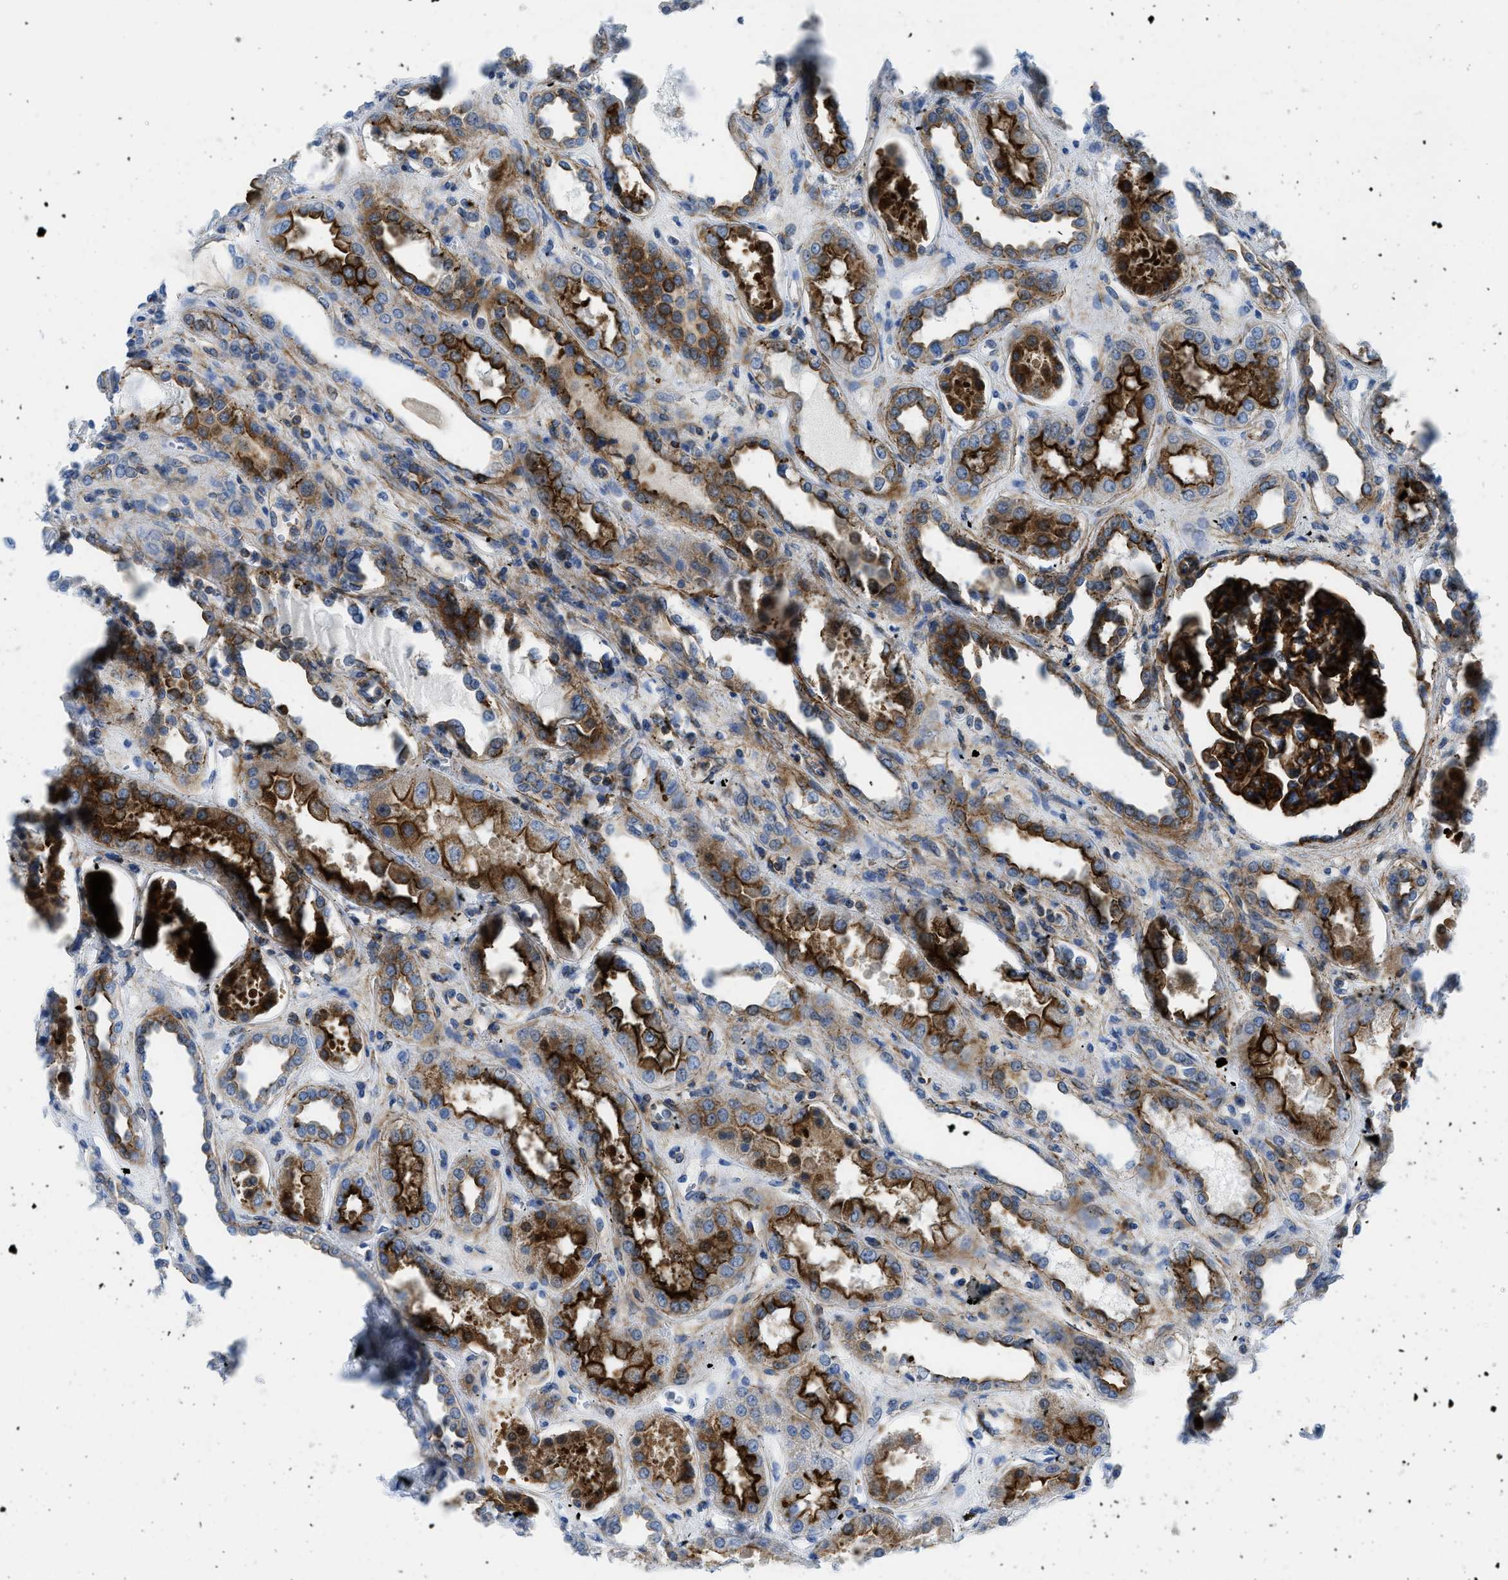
{"staining": {"intensity": "strong", "quantity": ">75%", "location": "cytoplasmic/membranous"}, "tissue": "kidney", "cell_type": "Cells in glomeruli", "image_type": "normal", "snomed": [{"axis": "morphology", "description": "Normal tissue, NOS"}, {"axis": "topography", "description": "Kidney"}], "caption": "This micrograph exhibits normal kidney stained with immunohistochemistry to label a protein in brown. The cytoplasmic/membranous of cells in glomeruli show strong positivity for the protein. Nuclei are counter-stained blue.", "gene": "CUTA", "patient": {"sex": "male", "age": 59}}